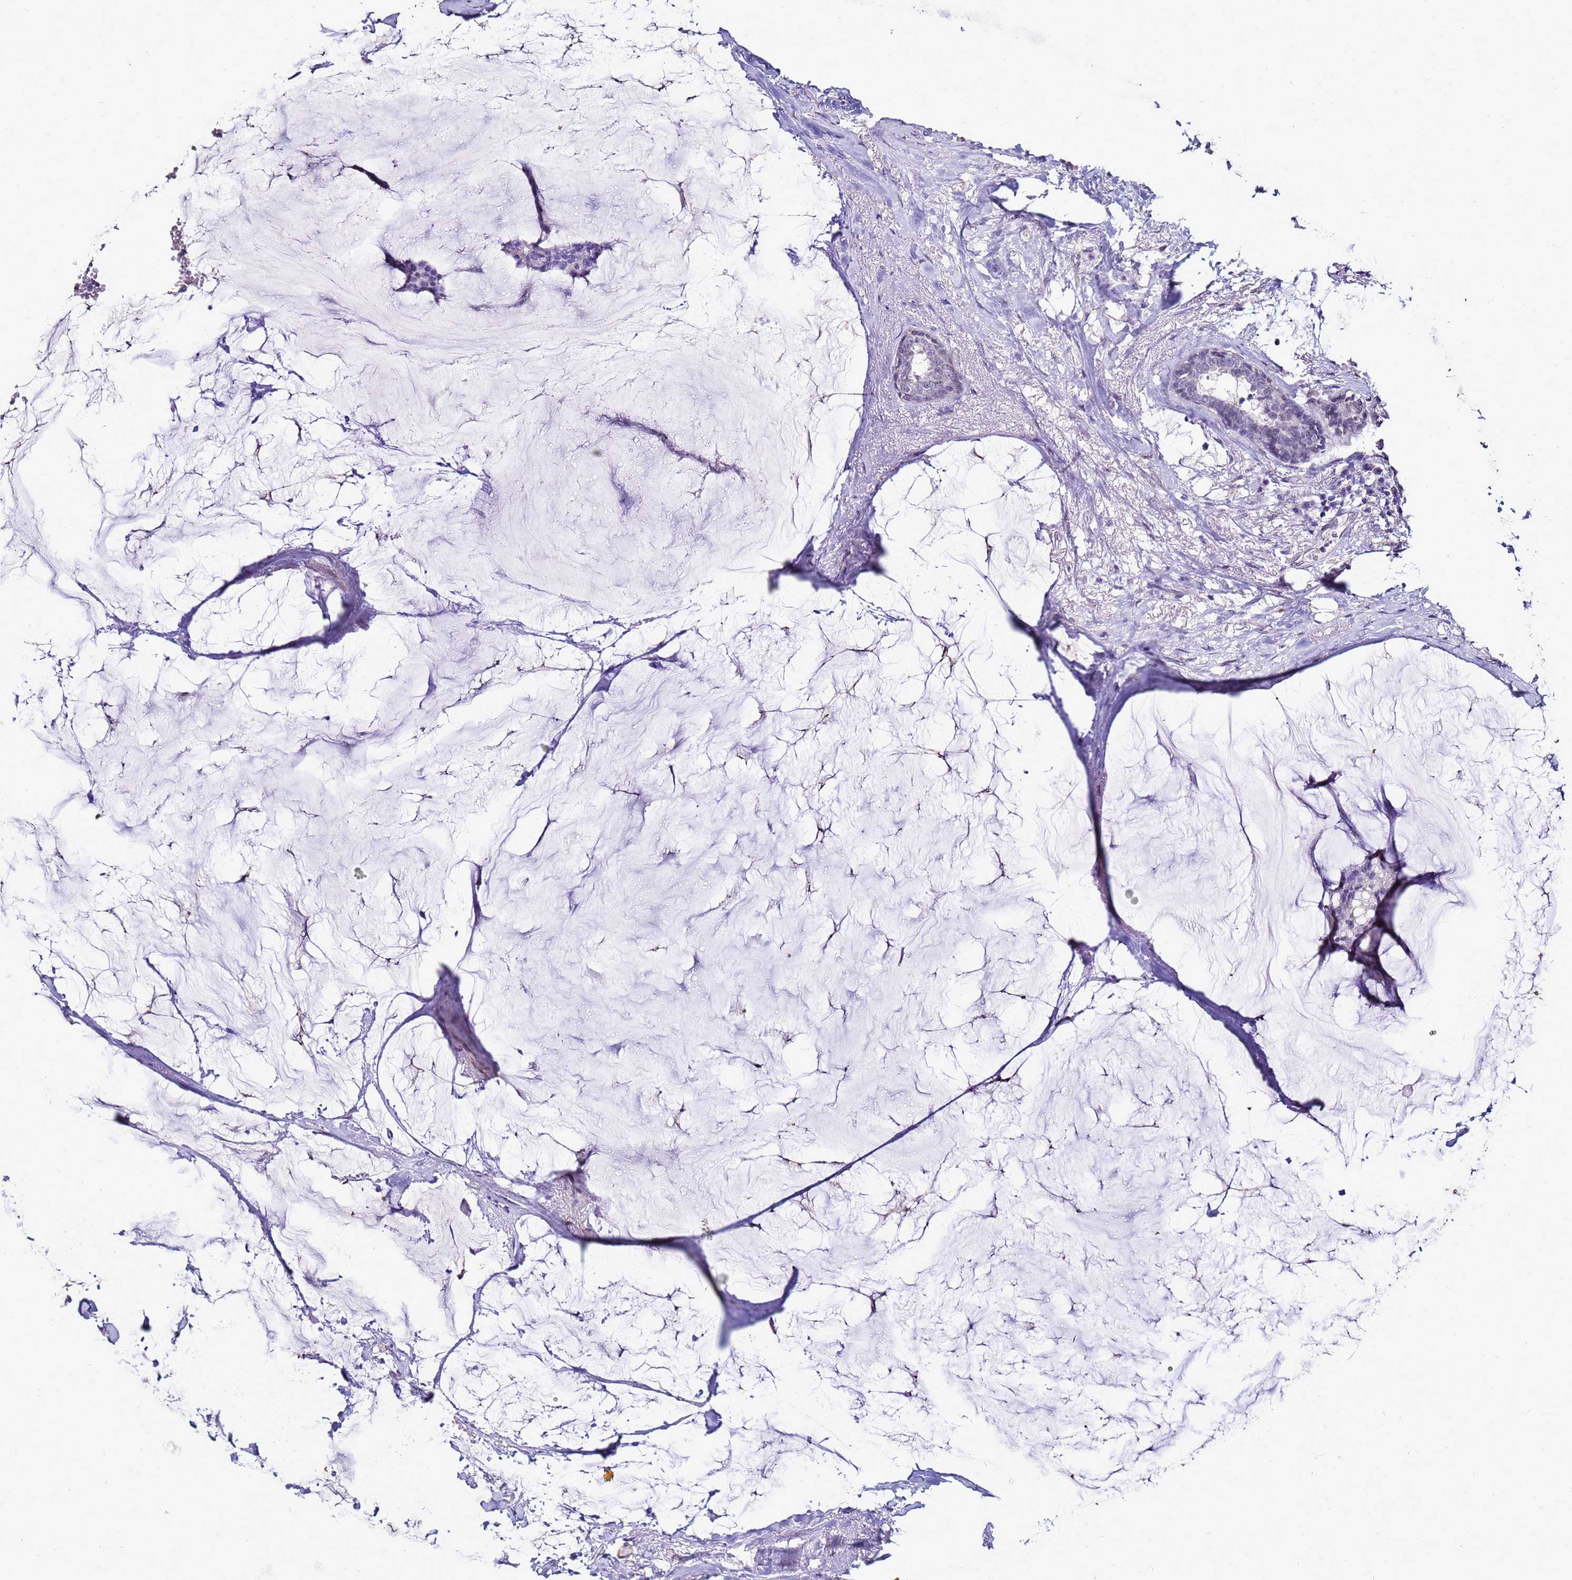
{"staining": {"intensity": "negative", "quantity": "none", "location": "none"}, "tissue": "breast cancer", "cell_type": "Tumor cells", "image_type": "cancer", "snomed": [{"axis": "morphology", "description": "Duct carcinoma"}, {"axis": "topography", "description": "Breast"}], "caption": "Human breast infiltrating ductal carcinoma stained for a protein using immunohistochemistry shows no positivity in tumor cells.", "gene": "FAM166B", "patient": {"sex": "female", "age": 93}}